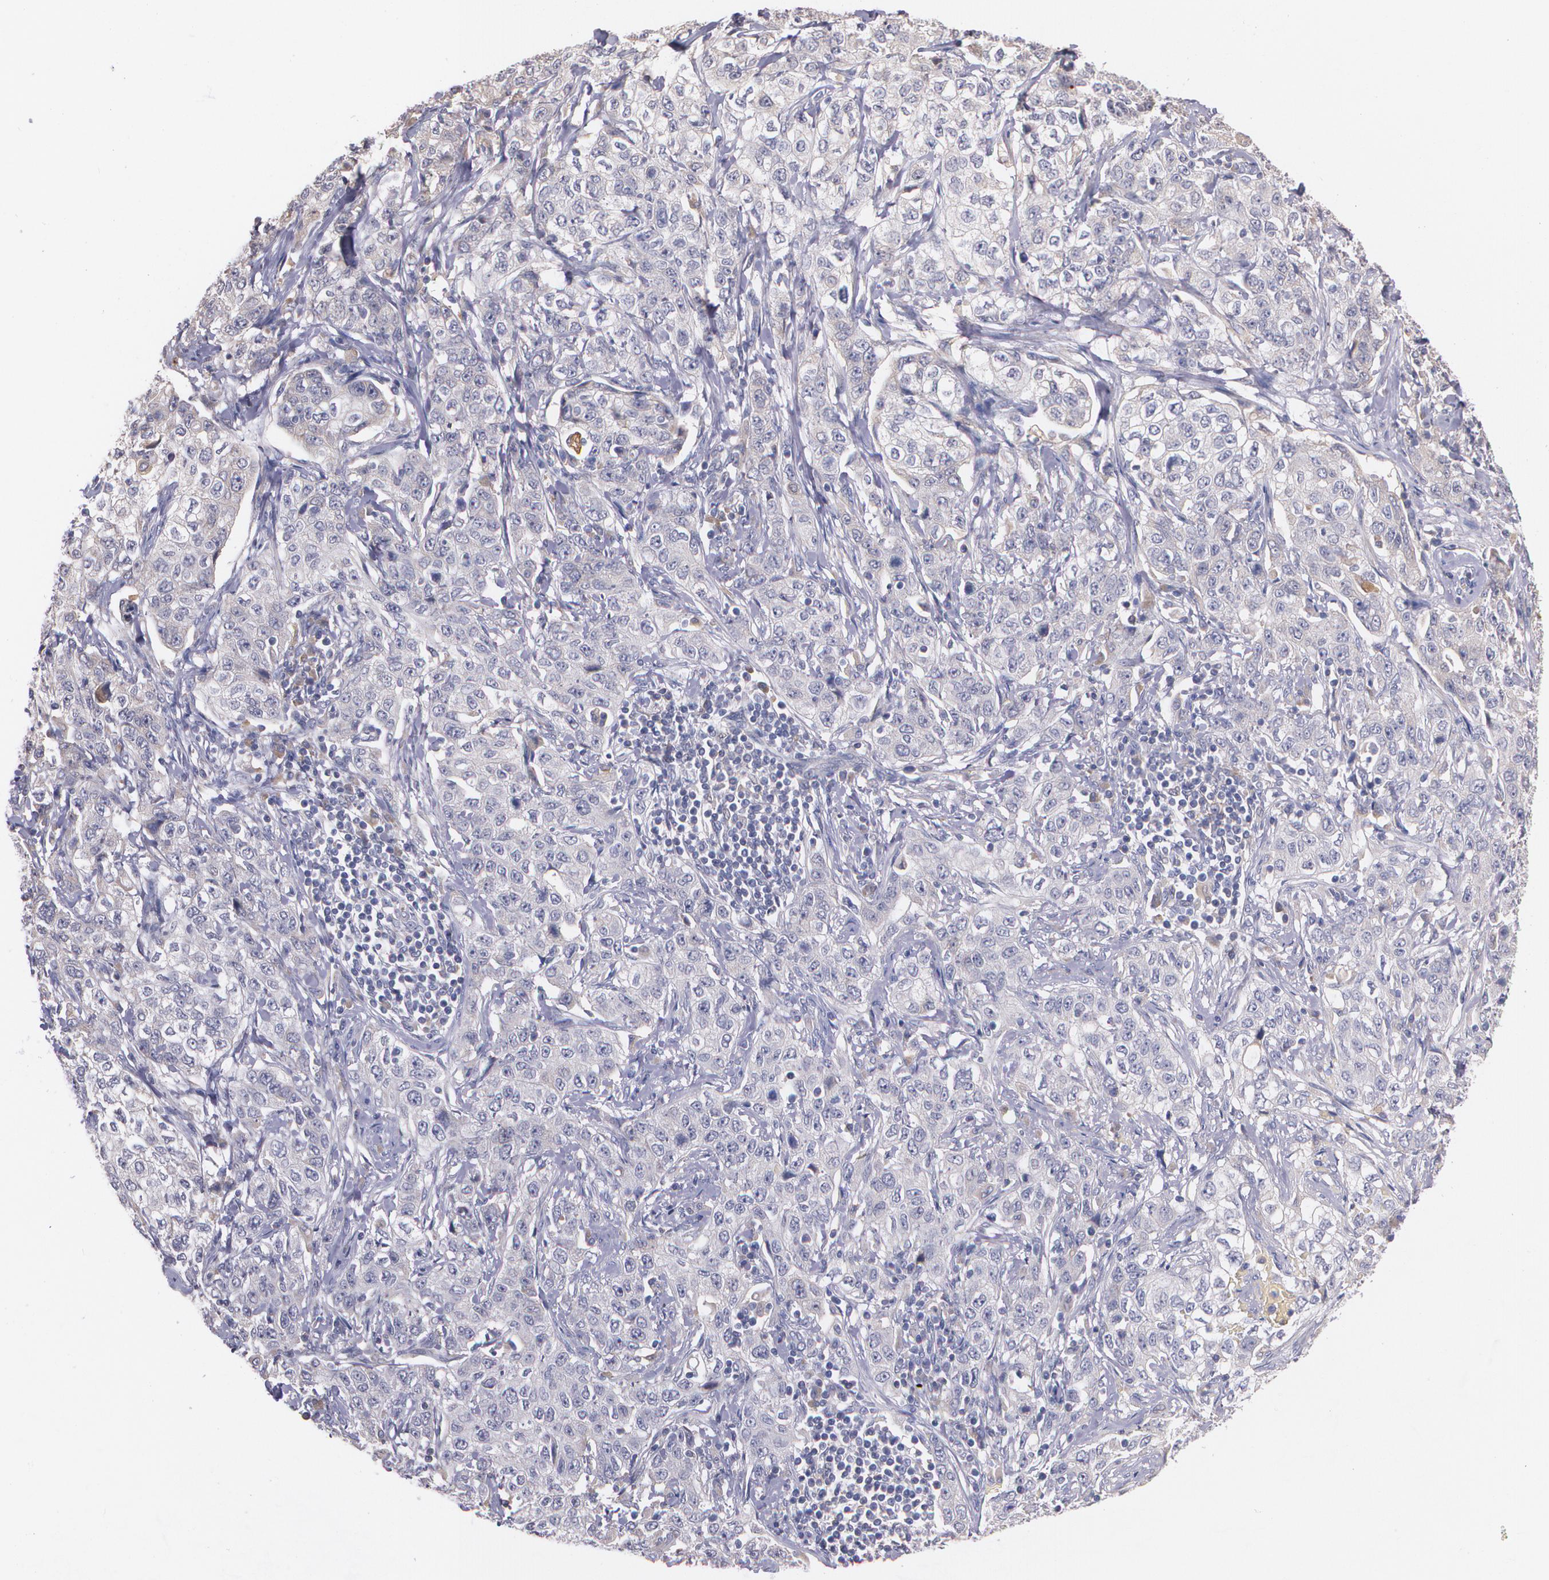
{"staining": {"intensity": "weak", "quantity": "<25%", "location": "cytoplasmic/membranous"}, "tissue": "stomach cancer", "cell_type": "Tumor cells", "image_type": "cancer", "snomed": [{"axis": "morphology", "description": "Adenocarcinoma, NOS"}, {"axis": "topography", "description": "Stomach"}], "caption": "The immunohistochemistry histopathology image has no significant expression in tumor cells of stomach adenocarcinoma tissue.", "gene": "AMBP", "patient": {"sex": "male", "age": 48}}